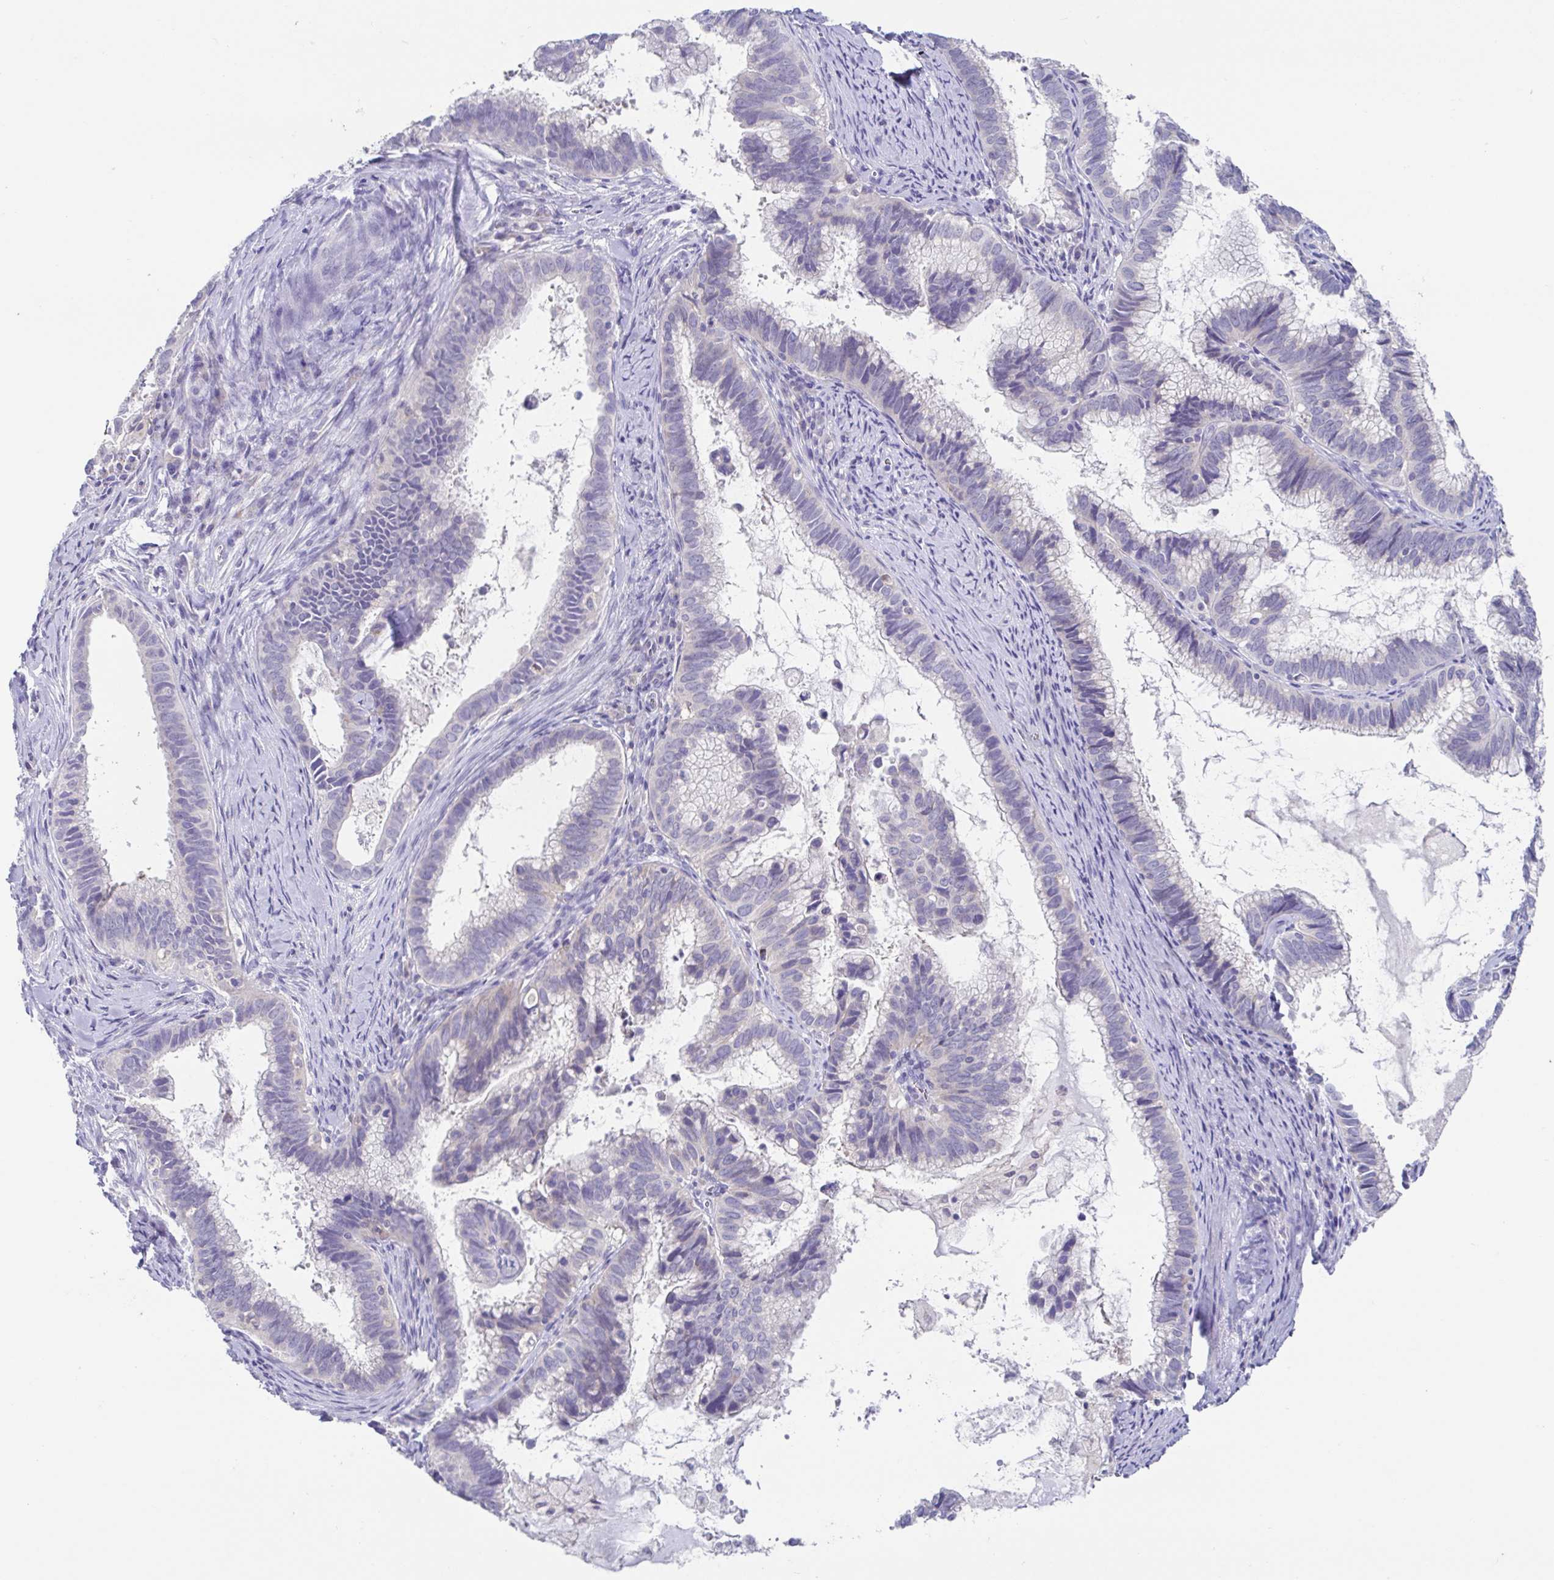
{"staining": {"intensity": "negative", "quantity": "none", "location": "none"}, "tissue": "cervical cancer", "cell_type": "Tumor cells", "image_type": "cancer", "snomed": [{"axis": "morphology", "description": "Adenocarcinoma, NOS"}, {"axis": "topography", "description": "Cervix"}], "caption": "High magnification brightfield microscopy of cervical cancer stained with DAB (brown) and counterstained with hematoxylin (blue): tumor cells show no significant positivity.", "gene": "RDH11", "patient": {"sex": "female", "age": 61}}